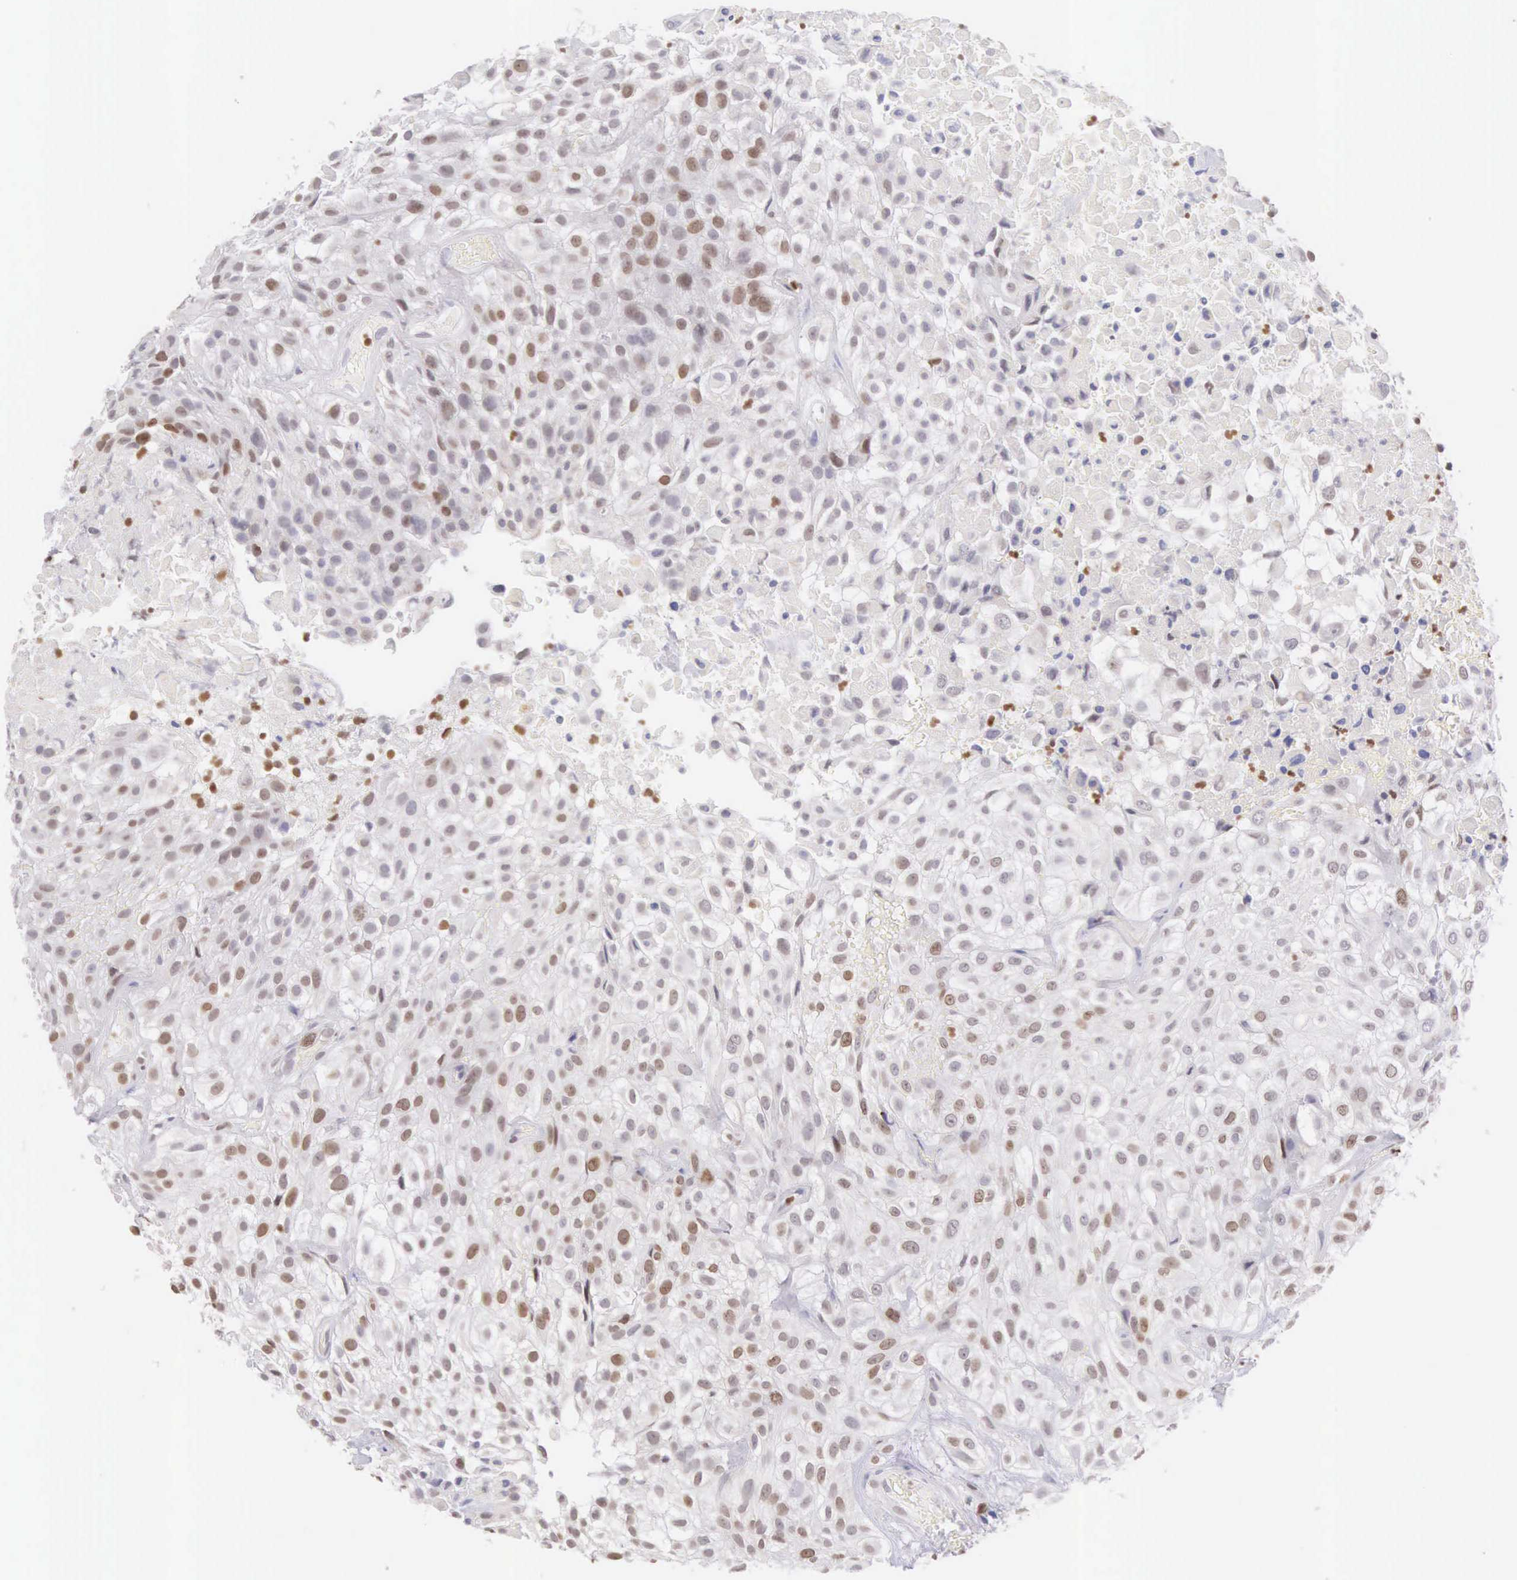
{"staining": {"intensity": "moderate", "quantity": "25%-75%", "location": "nuclear"}, "tissue": "urothelial cancer", "cell_type": "Tumor cells", "image_type": "cancer", "snomed": [{"axis": "morphology", "description": "Urothelial carcinoma, High grade"}, {"axis": "topography", "description": "Urinary bladder"}], "caption": "DAB immunohistochemical staining of human urothelial cancer shows moderate nuclear protein staining in approximately 25%-75% of tumor cells. The staining was performed using DAB (3,3'-diaminobenzidine) to visualize the protein expression in brown, while the nuclei were stained in blue with hematoxylin (Magnification: 20x).", "gene": "VRK1", "patient": {"sex": "male", "age": 56}}